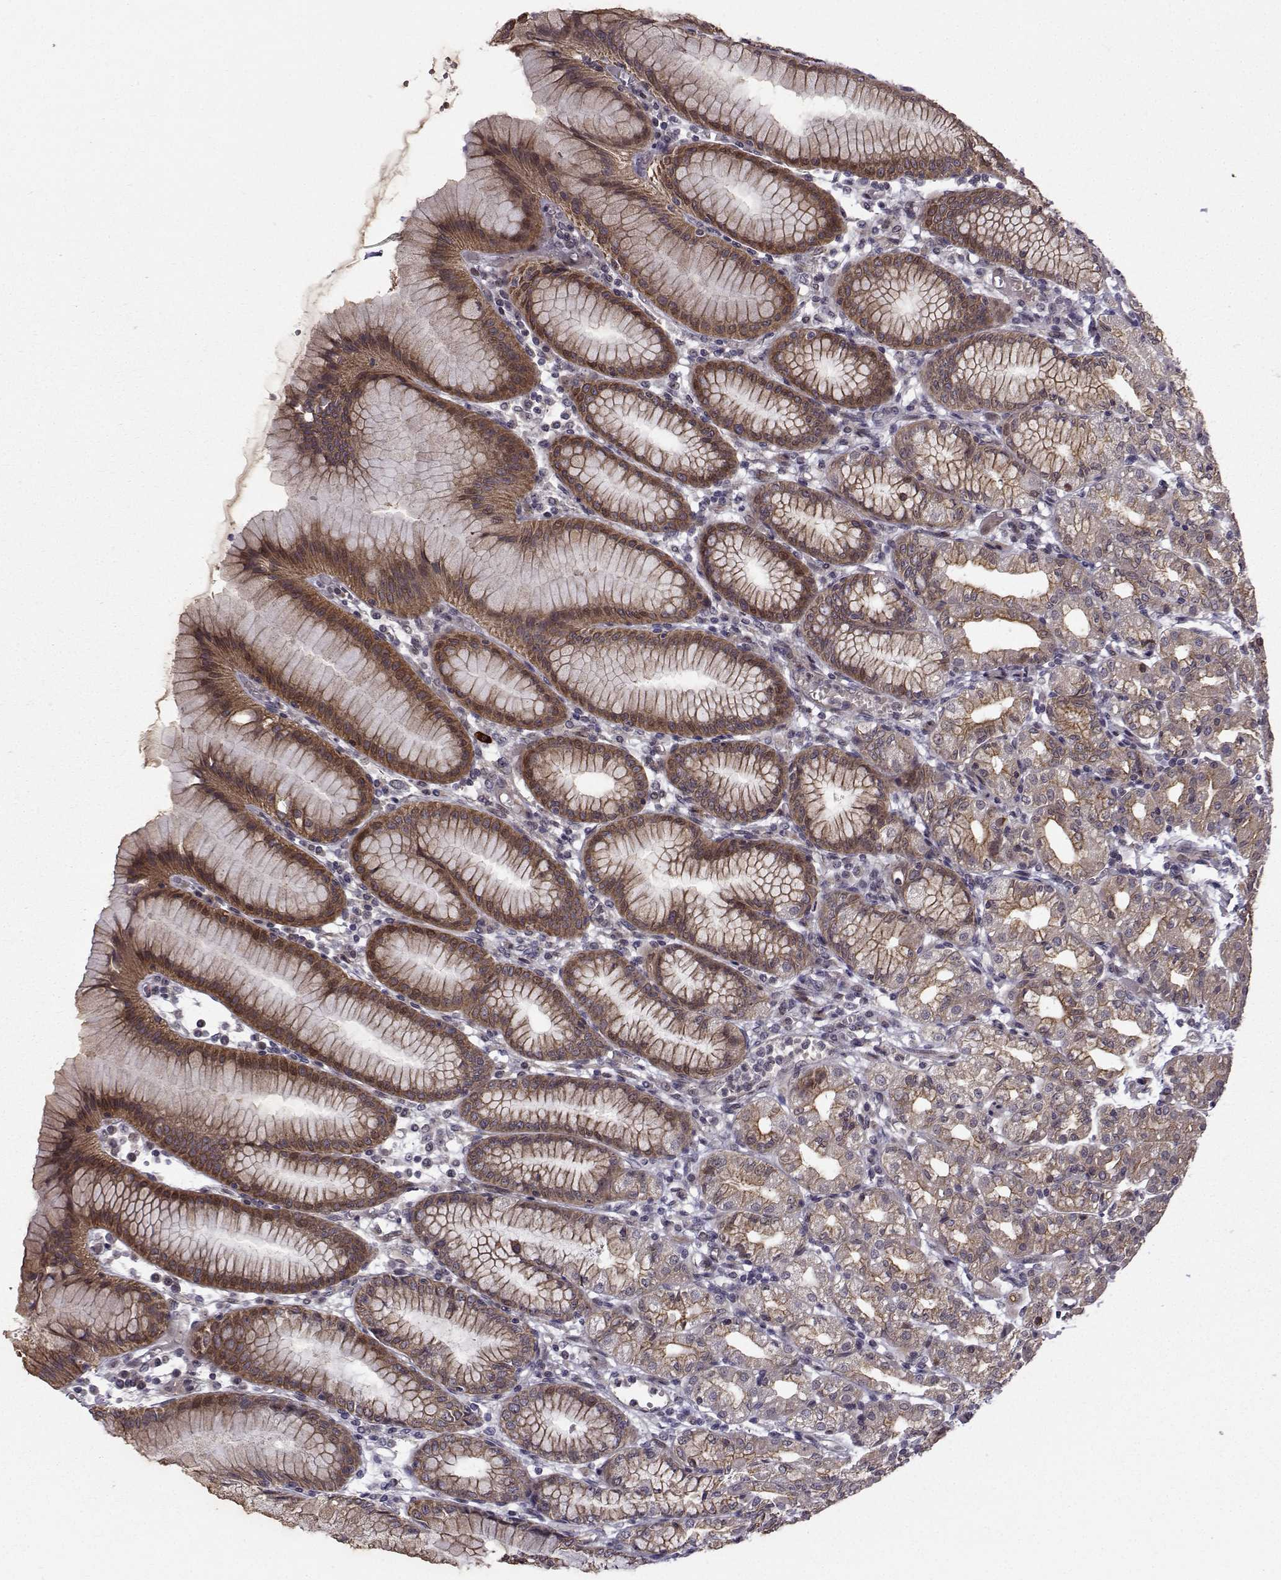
{"staining": {"intensity": "moderate", "quantity": "25%-75%", "location": "cytoplasmic/membranous"}, "tissue": "stomach", "cell_type": "Glandular cells", "image_type": "normal", "snomed": [{"axis": "morphology", "description": "Normal tissue, NOS"}, {"axis": "topography", "description": "Skeletal muscle"}, {"axis": "topography", "description": "Stomach"}], "caption": "Approximately 25%-75% of glandular cells in normal human stomach demonstrate moderate cytoplasmic/membranous protein expression as visualized by brown immunohistochemical staining.", "gene": "APC", "patient": {"sex": "female", "age": 57}}